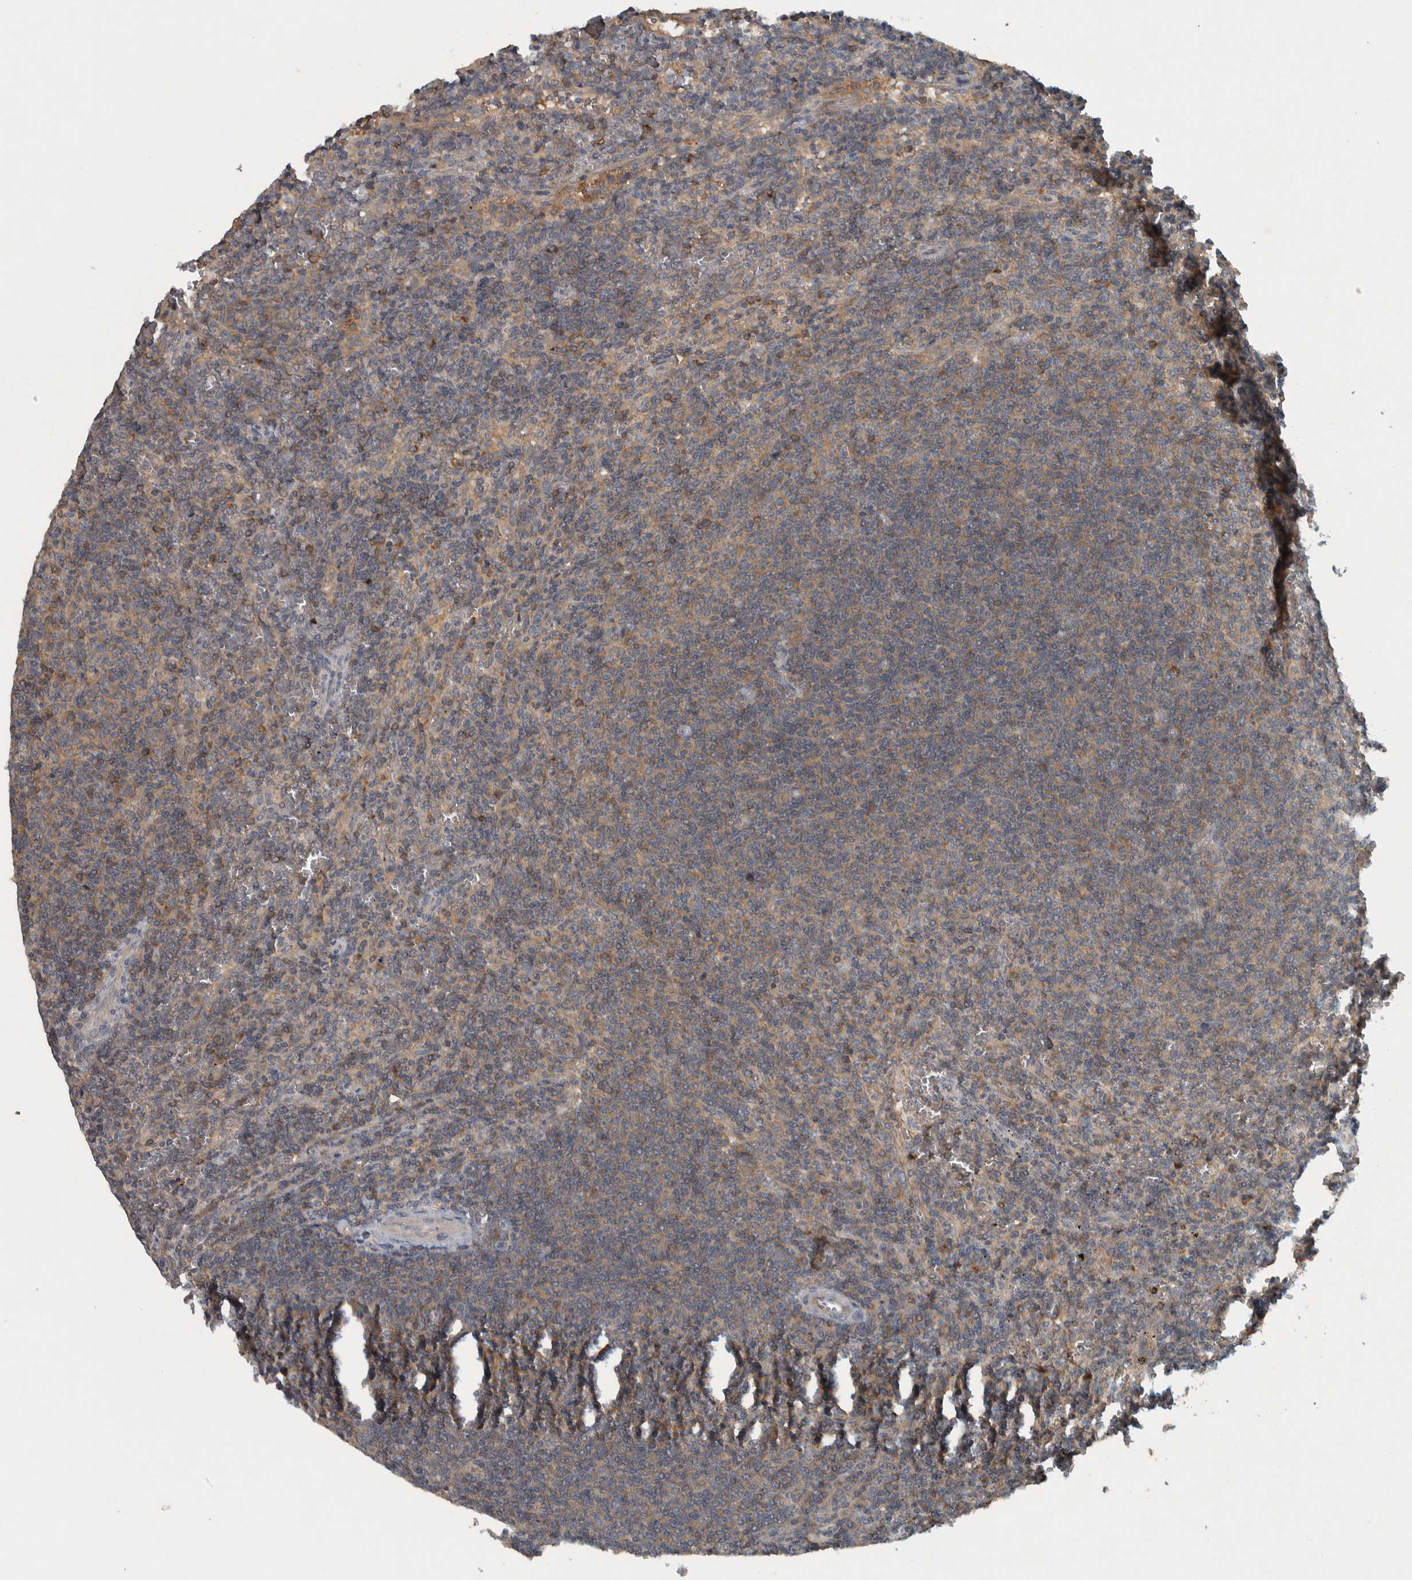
{"staining": {"intensity": "weak", "quantity": "25%-75%", "location": "cytoplasmic/membranous"}, "tissue": "lymphoma", "cell_type": "Tumor cells", "image_type": "cancer", "snomed": [{"axis": "morphology", "description": "Malignant lymphoma, non-Hodgkin's type, Low grade"}, {"axis": "topography", "description": "Spleen"}], "caption": "Immunohistochemistry (IHC) photomicrograph of neoplastic tissue: human malignant lymphoma, non-Hodgkin's type (low-grade) stained using IHC displays low levels of weak protein expression localized specifically in the cytoplasmic/membranous of tumor cells, appearing as a cytoplasmic/membranous brown color.", "gene": "CLCN2", "patient": {"sex": "female", "age": 50}}